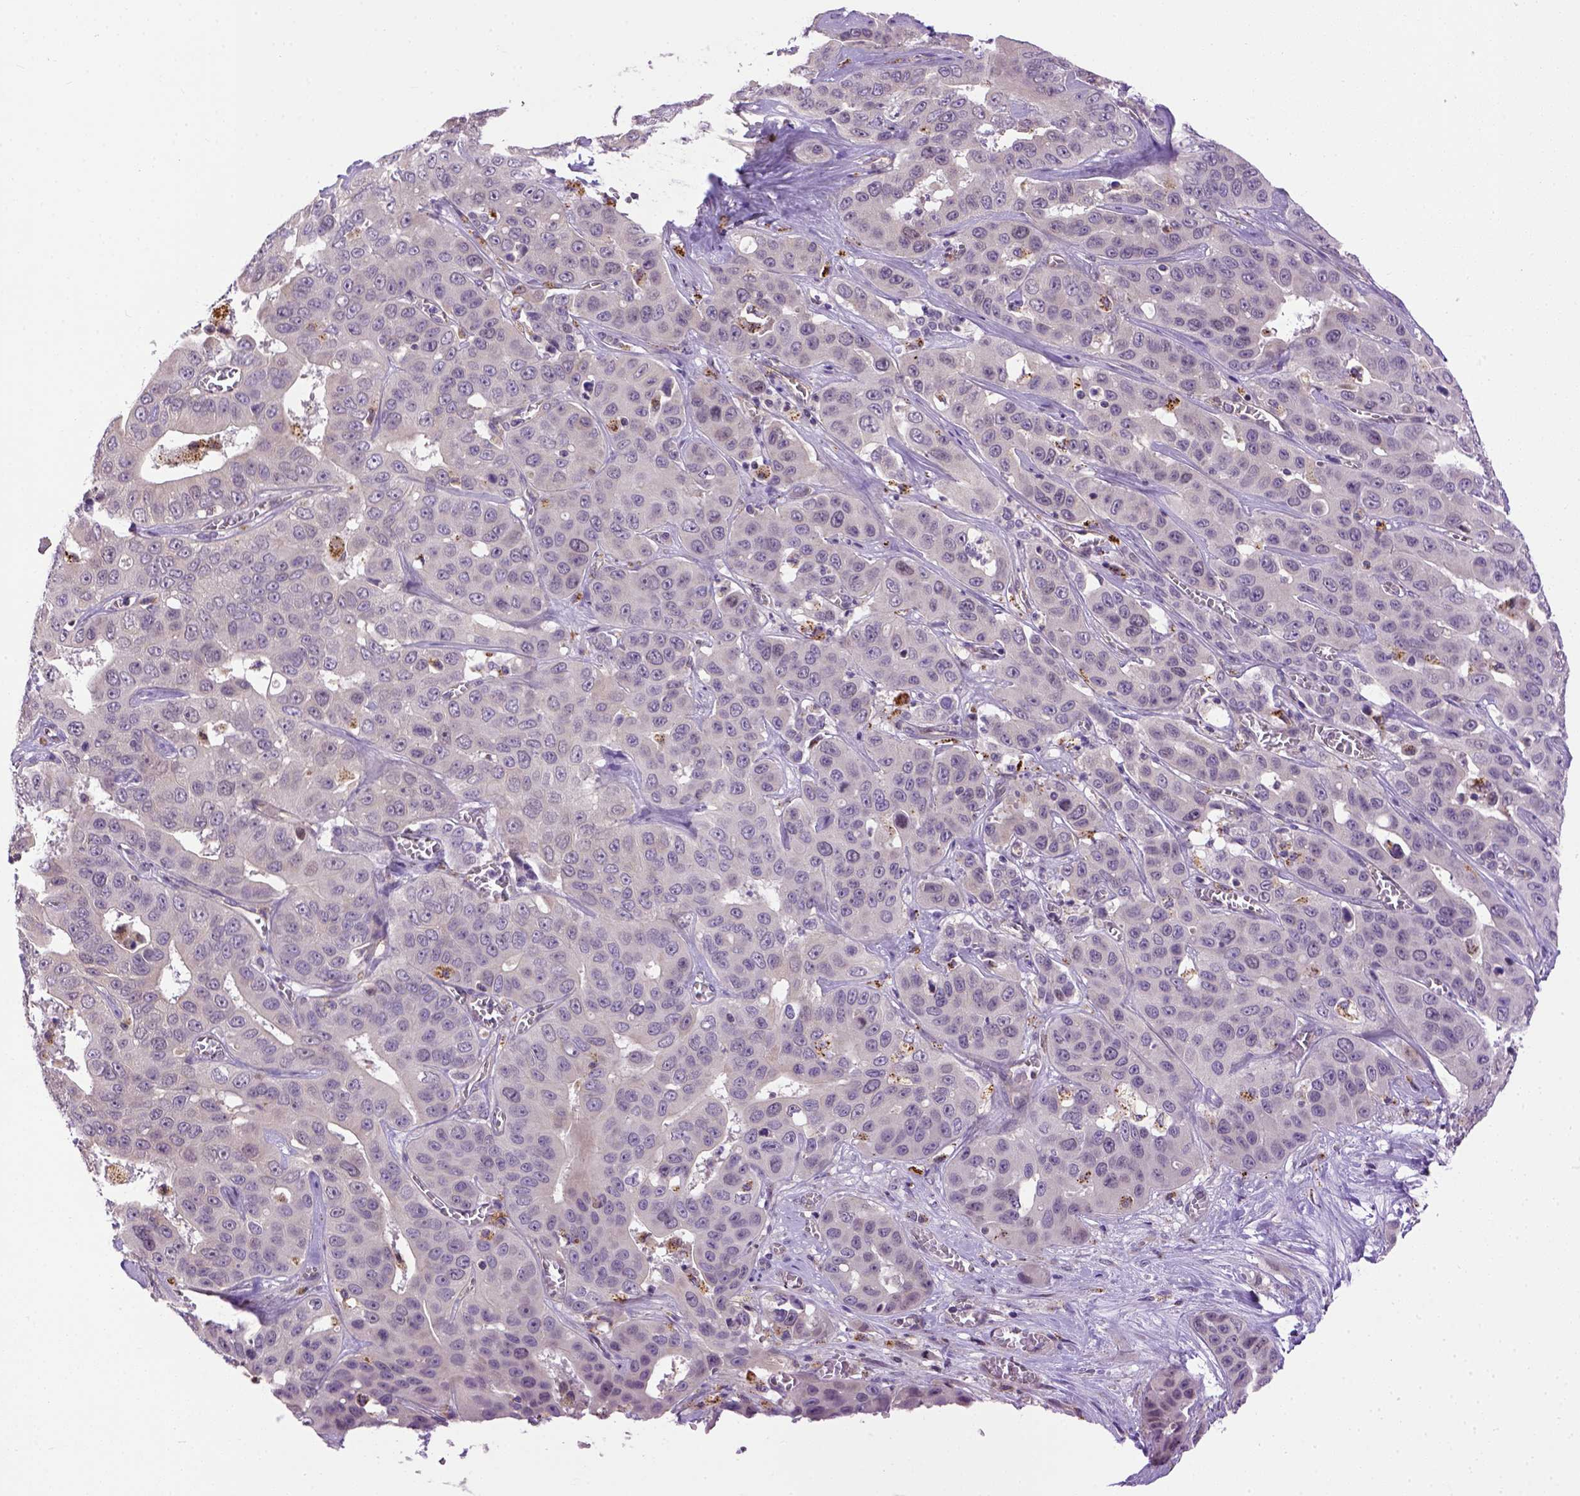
{"staining": {"intensity": "negative", "quantity": "none", "location": "none"}, "tissue": "liver cancer", "cell_type": "Tumor cells", "image_type": "cancer", "snomed": [{"axis": "morphology", "description": "Cholangiocarcinoma"}, {"axis": "topography", "description": "Liver"}], "caption": "Liver cancer (cholangiocarcinoma) was stained to show a protein in brown. There is no significant staining in tumor cells.", "gene": "KAZN", "patient": {"sex": "female", "age": 52}}